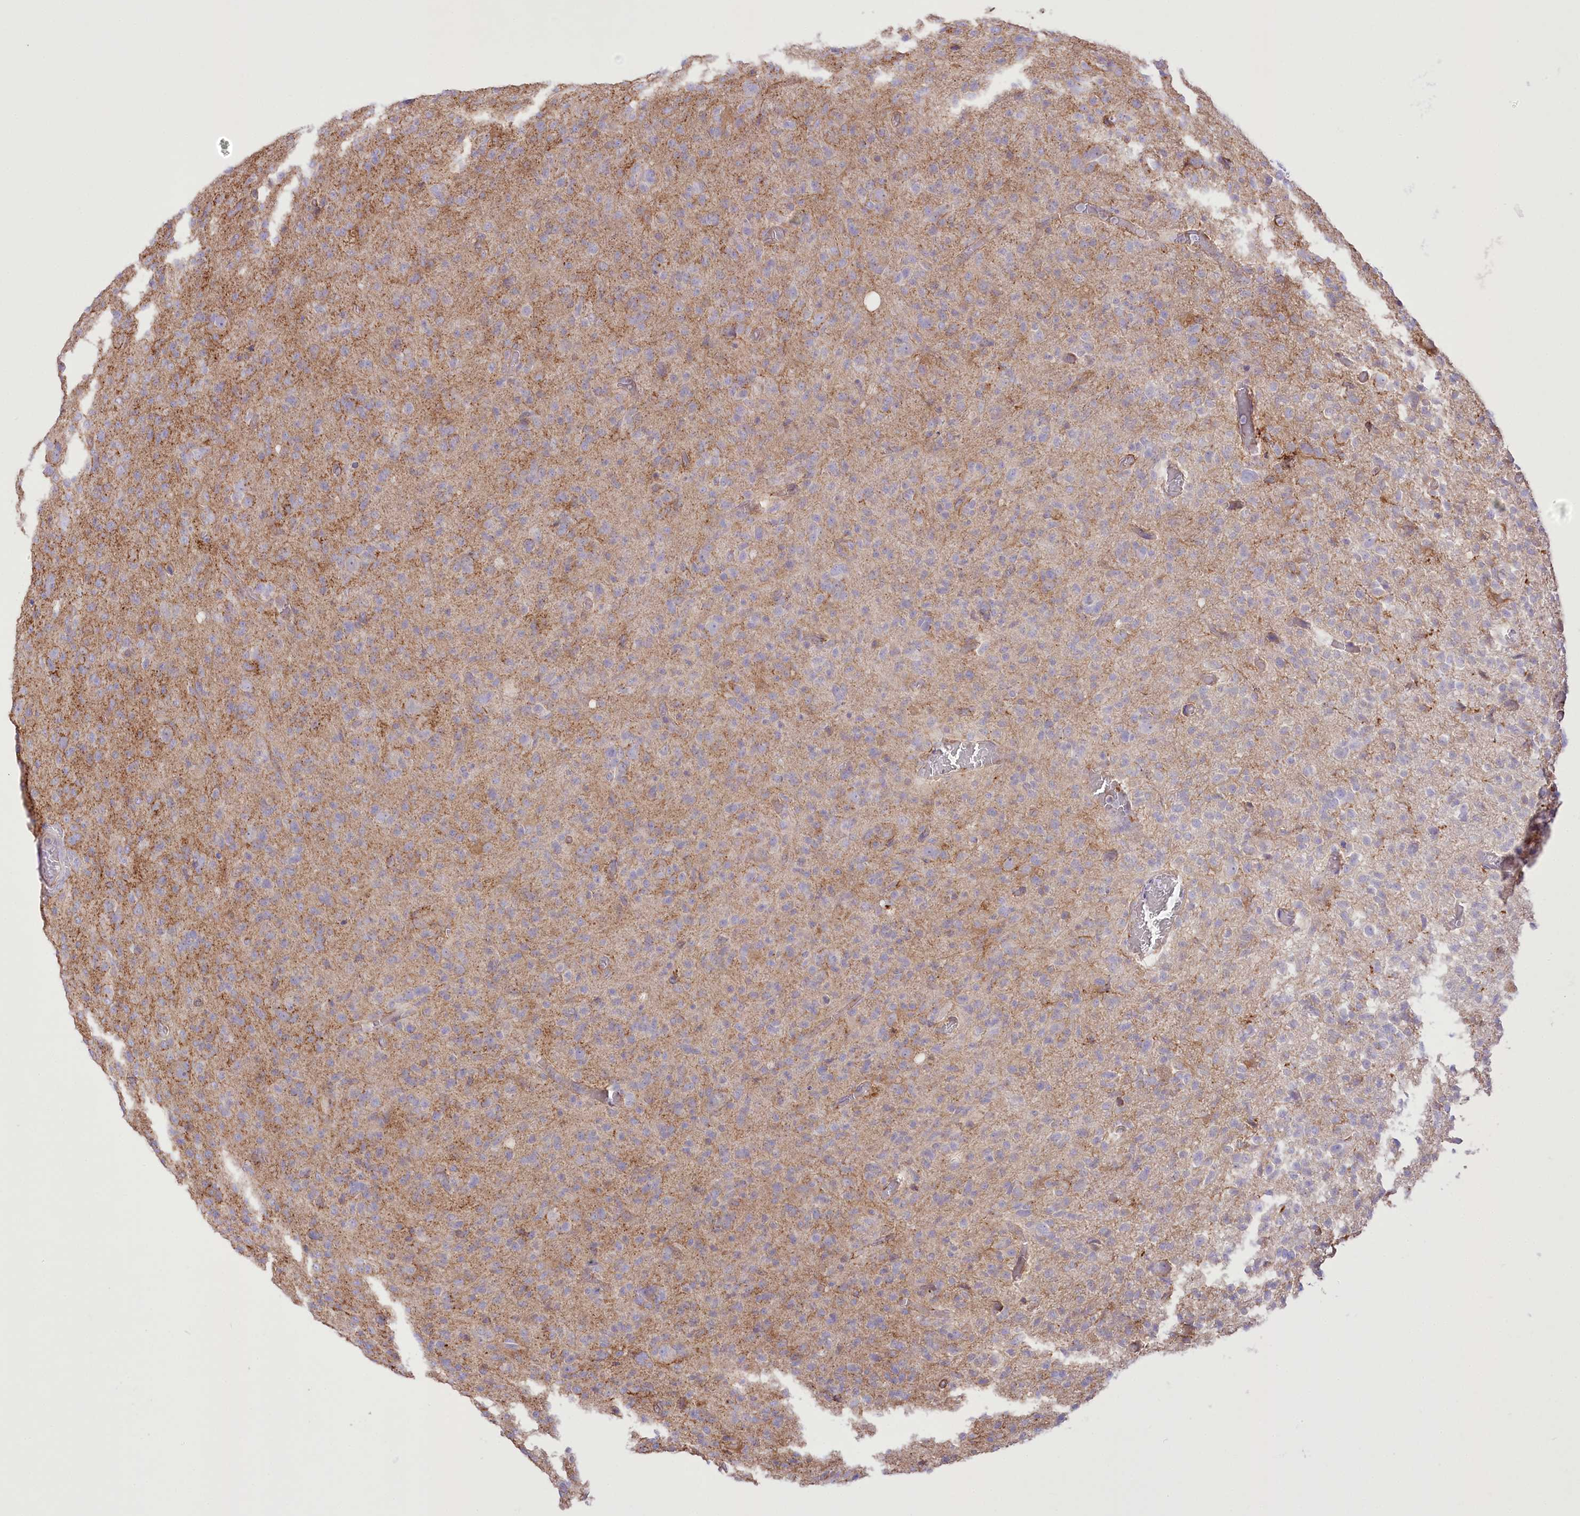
{"staining": {"intensity": "moderate", "quantity": "25%-75%", "location": "cytoplasmic/membranous"}, "tissue": "glioma", "cell_type": "Tumor cells", "image_type": "cancer", "snomed": [{"axis": "morphology", "description": "Glioma, malignant, High grade"}, {"axis": "topography", "description": "Brain"}], "caption": "High-power microscopy captured an immunohistochemistry (IHC) histopathology image of high-grade glioma (malignant), revealing moderate cytoplasmic/membranous staining in approximately 25%-75% of tumor cells. (DAB = brown stain, brightfield microscopy at high magnification).", "gene": "FAM216A", "patient": {"sex": "female", "age": 57}}